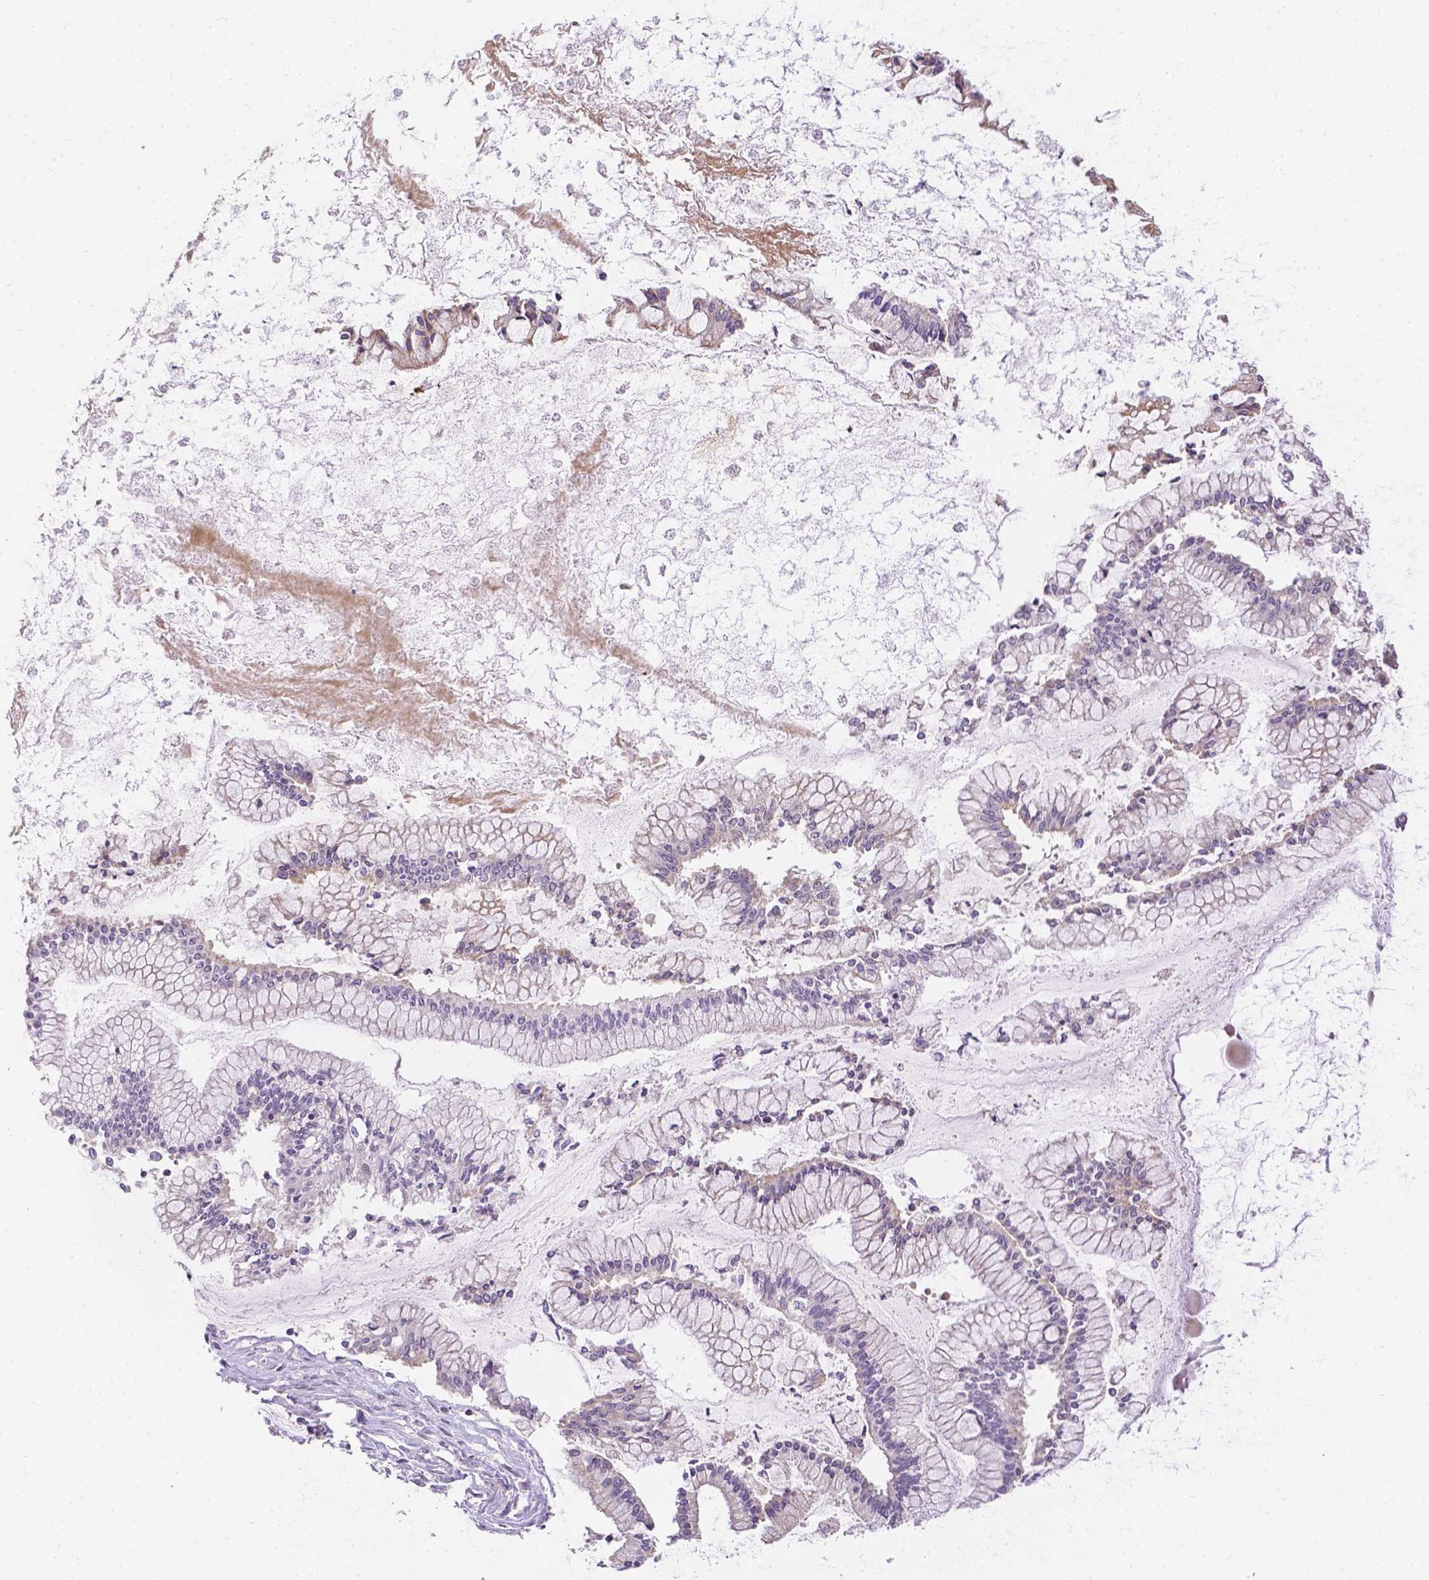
{"staining": {"intensity": "negative", "quantity": "none", "location": "none"}, "tissue": "ovarian cancer", "cell_type": "Tumor cells", "image_type": "cancer", "snomed": [{"axis": "morphology", "description": "Cystadenocarcinoma, mucinous, NOS"}, {"axis": "topography", "description": "Ovary"}], "caption": "This is a micrograph of immunohistochemistry staining of mucinous cystadenocarcinoma (ovarian), which shows no expression in tumor cells.", "gene": "ZNF280B", "patient": {"sex": "female", "age": 67}}